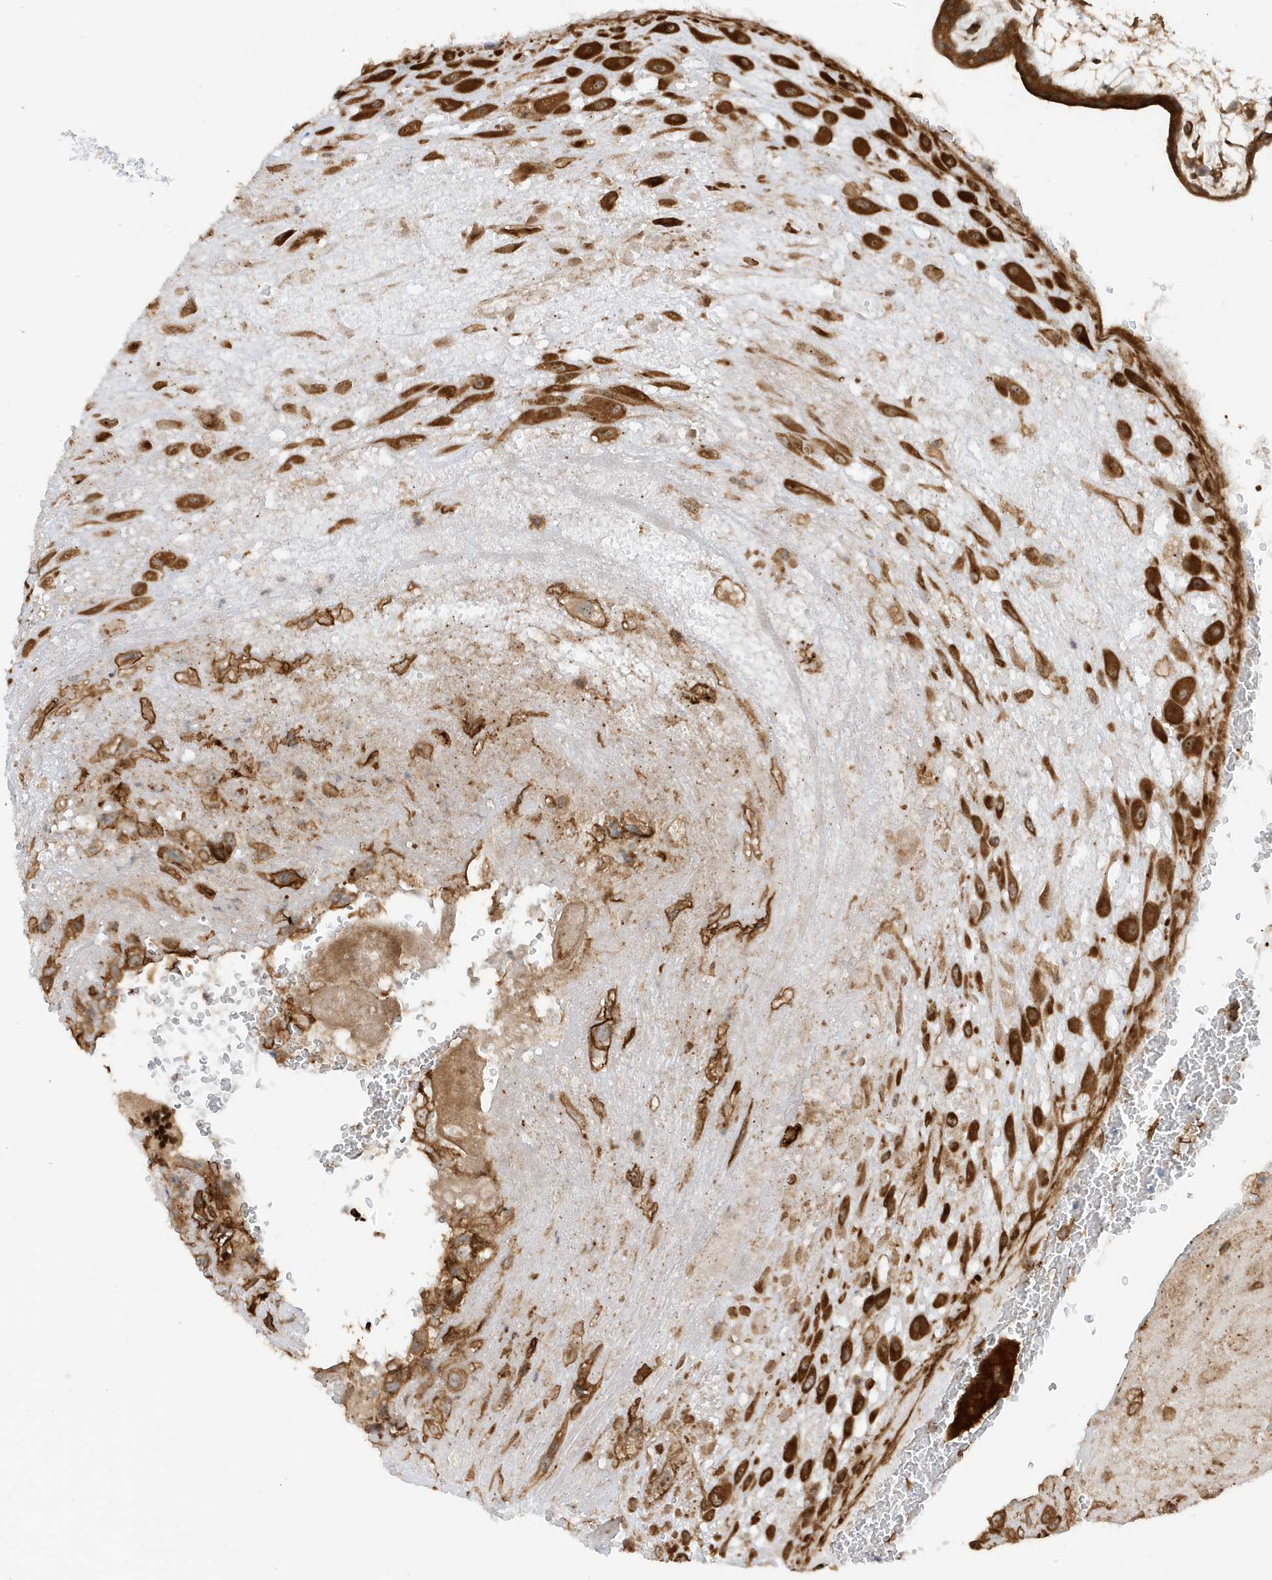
{"staining": {"intensity": "strong", "quantity": ">75%", "location": "cytoplasmic/membranous"}, "tissue": "placenta", "cell_type": "Decidual cells", "image_type": "normal", "snomed": [{"axis": "morphology", "description": "Normal tissue, NOS"}, {"axis": "topography", "description": "Placenta"}], "caption": "Strong cytoplasmic/membranous positivity for a protein is appreciated in about >75% of decidual cells of normal placenta using immunohistochemistry (IHC).", "gene": "CDC42EP3", "patient": {"sex": "female", "age": 35}}